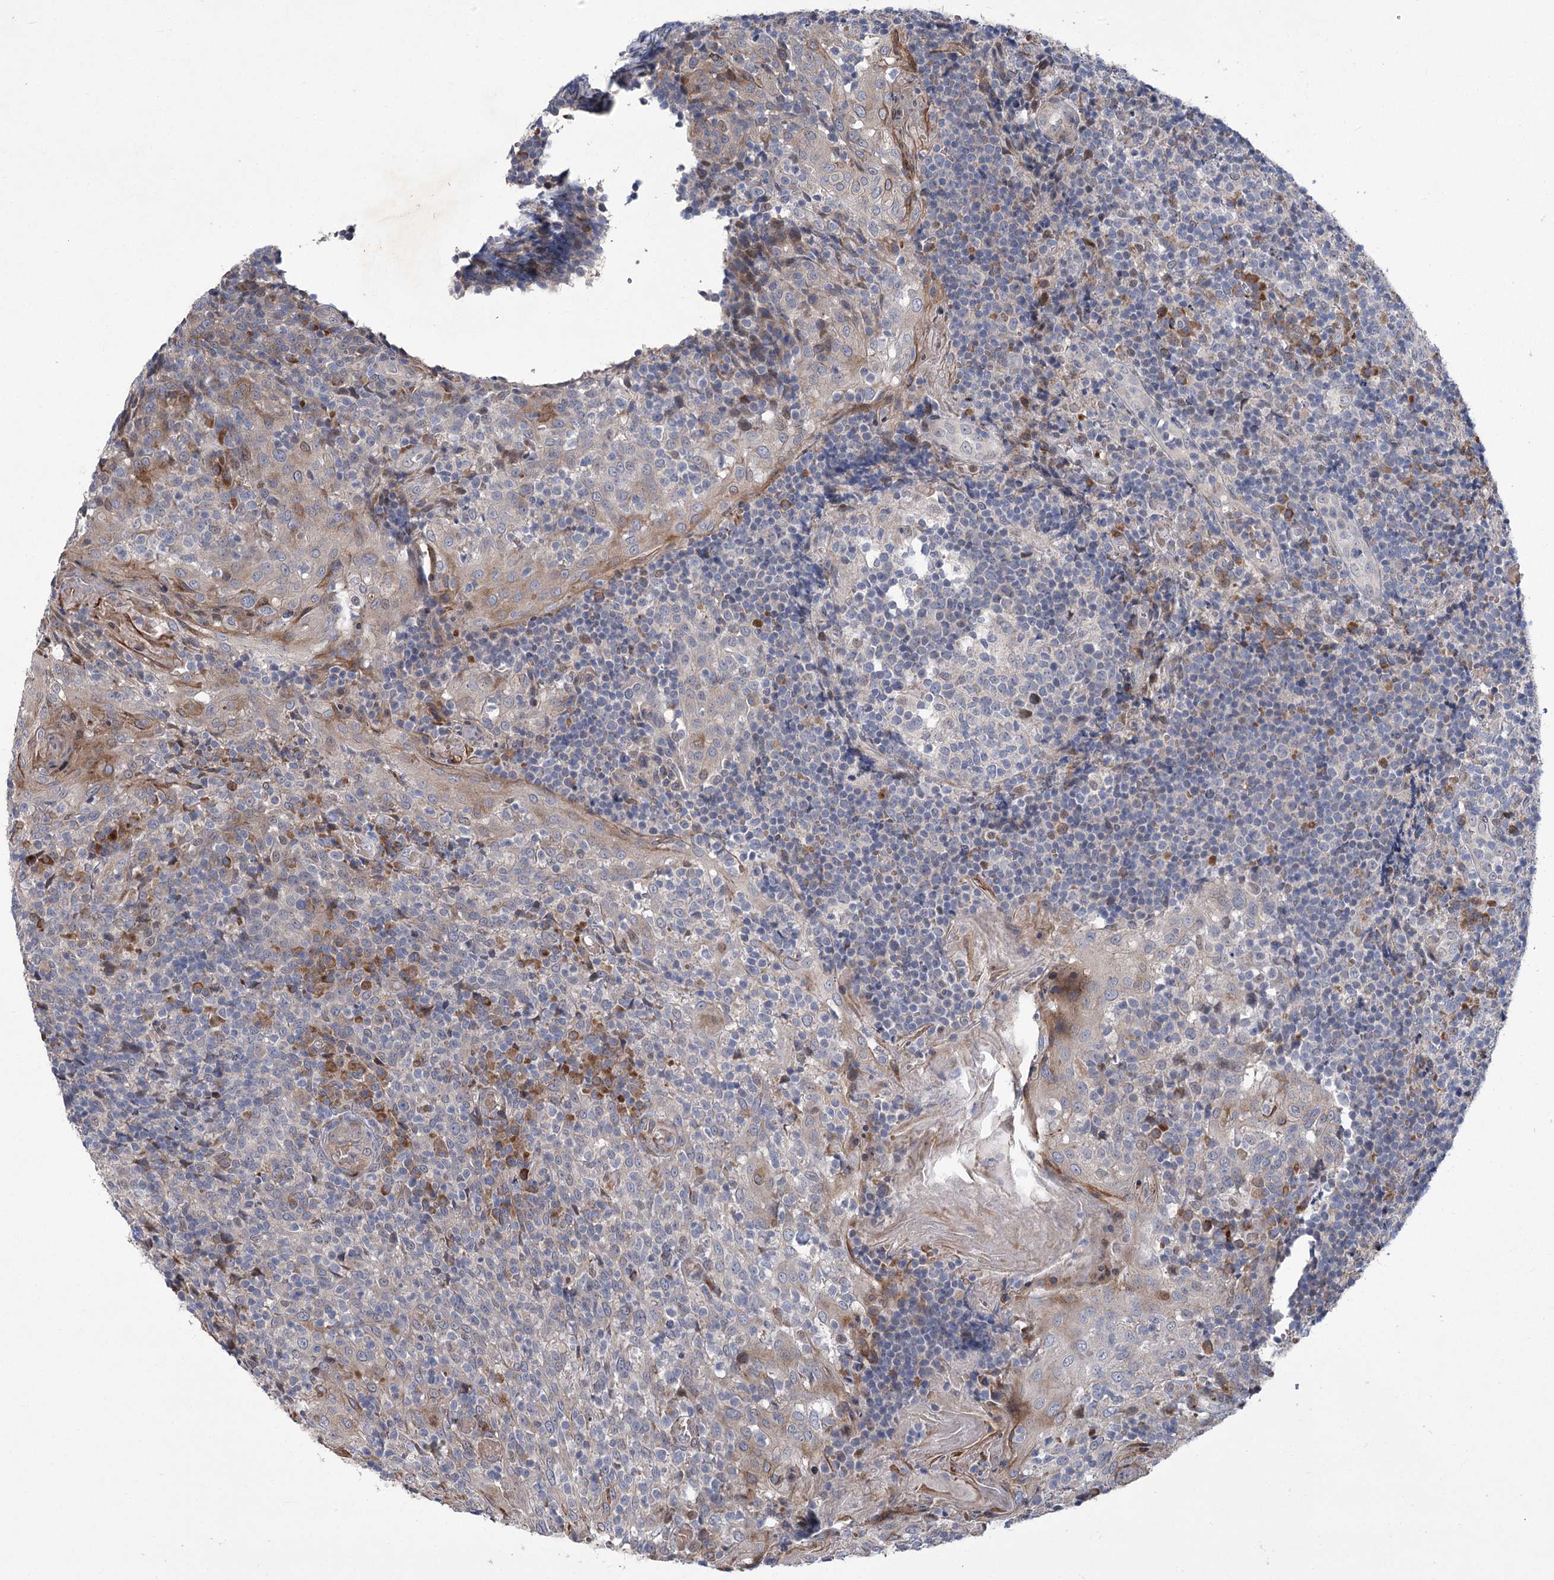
{"staining": {"intensity": "negative", "quantity": "none", "location": "none"}, "tissue": "tonsil", "cell_type": "Germinal center cells", "image_type": "normal", "snomed": [{"axis": "morphology", "description": "Normal tissue, NOS"}, {"axis": "topography", "description": "Tonsil"}], "caption": "High power microscopy photomicrograph of an immunohistochemistry (IHC) photomicrograph of unremarkable tonsil, revealing no significant positivity in germinal center cells.", "gene": "GCNT4", "patient": {"sex": "female", "age": 19}}